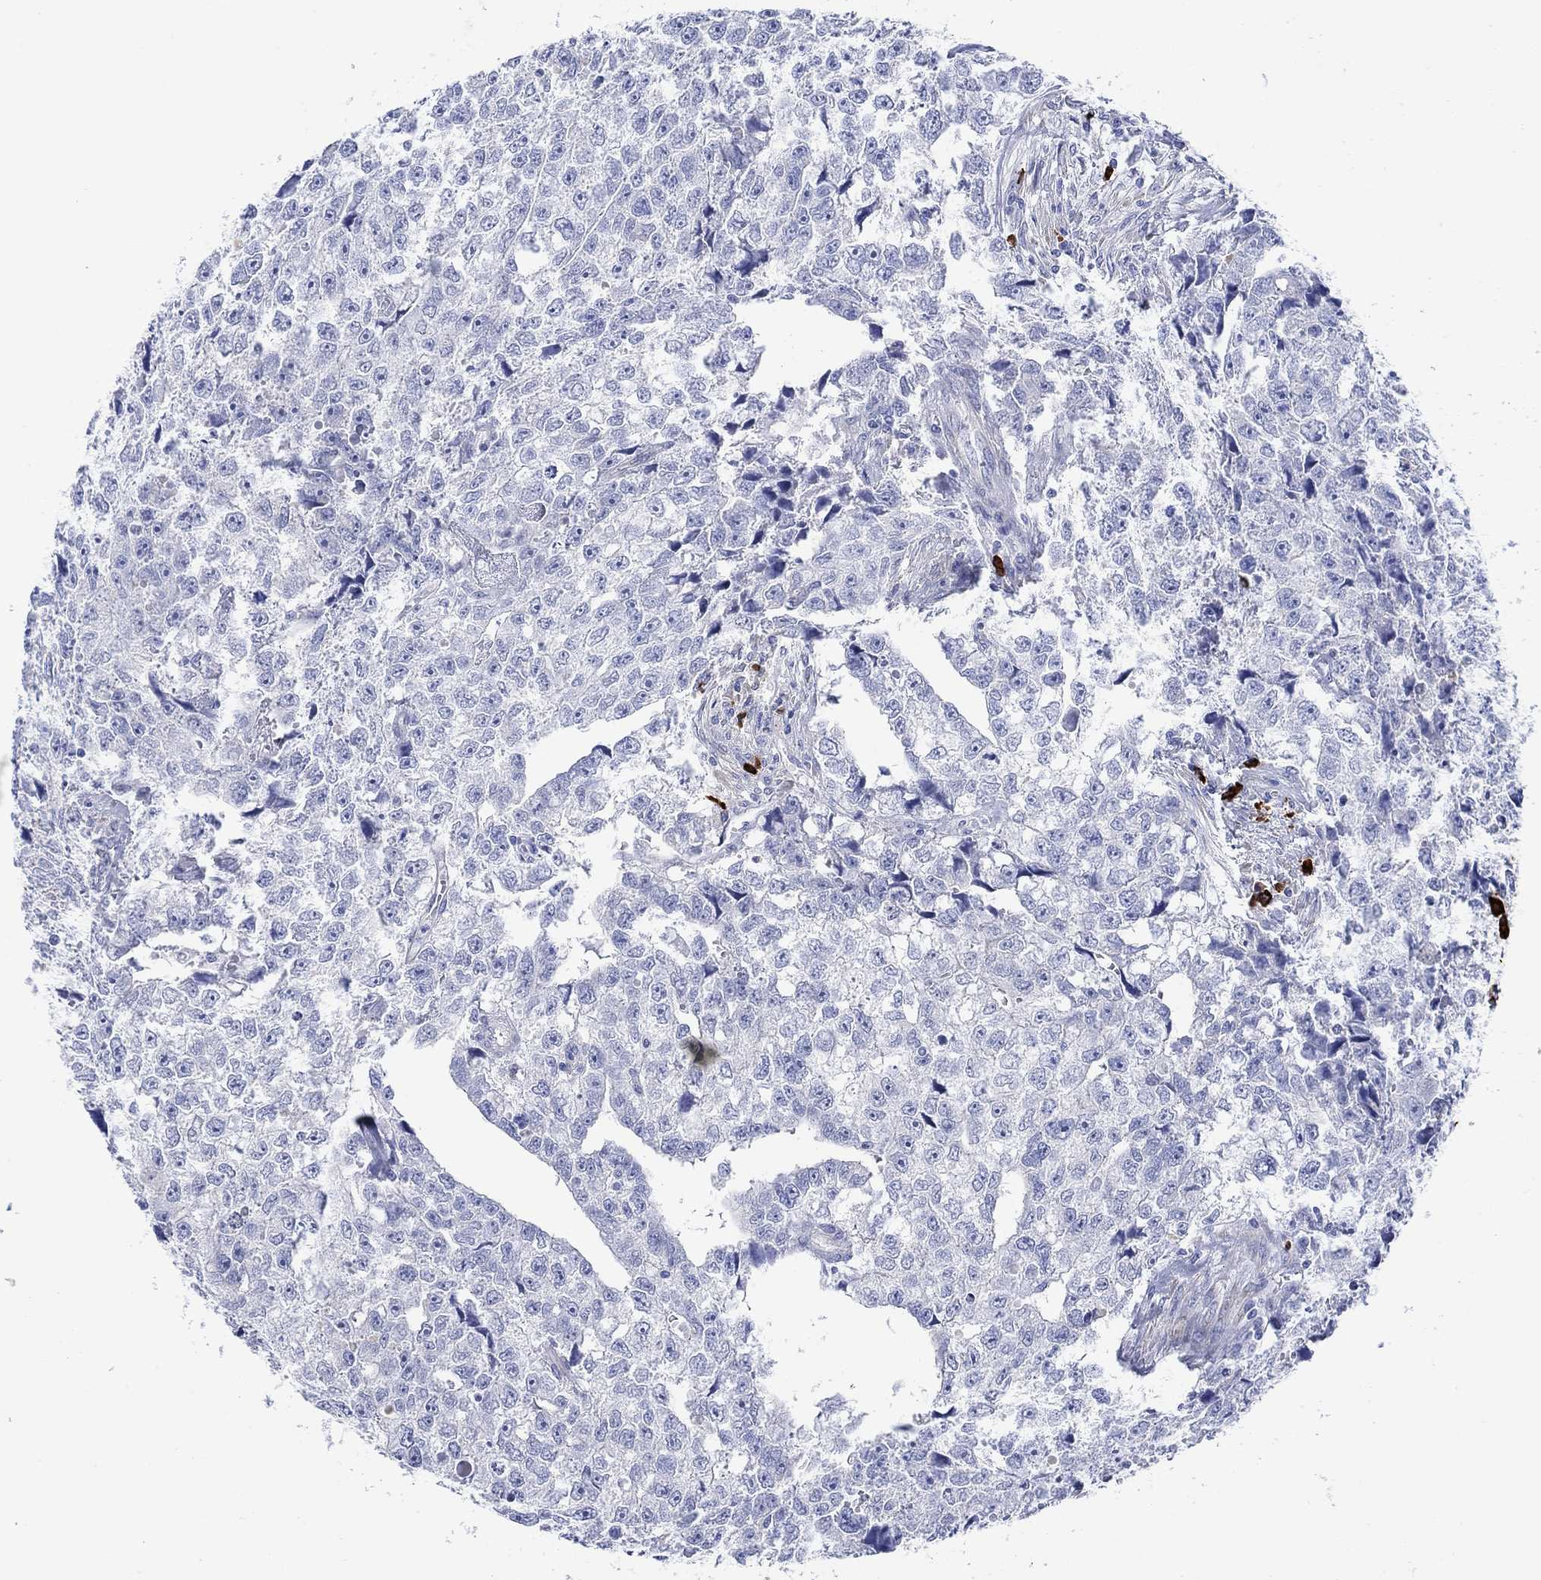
{"staining": {"intensity": "negative", "quantity": "none", "location": "none"}, "tissue": "testis cancer", "cell_type": "Tumor cells", "image_type": "cancer", "snomed": [{"axis": "morphology", "description": "Carcinoma, Embryonal, NOS"}, {"axis": "morphology", "description": "Teratoma, malignant, NOS"}, {"axis": "topography", "description": "Testis"}], "caption": "Testis cancer stained for a protein using IHC exhibits no expression tumor cells.", "gene": "P2RY6", "patient": {"sex": "male", "age": 44}}